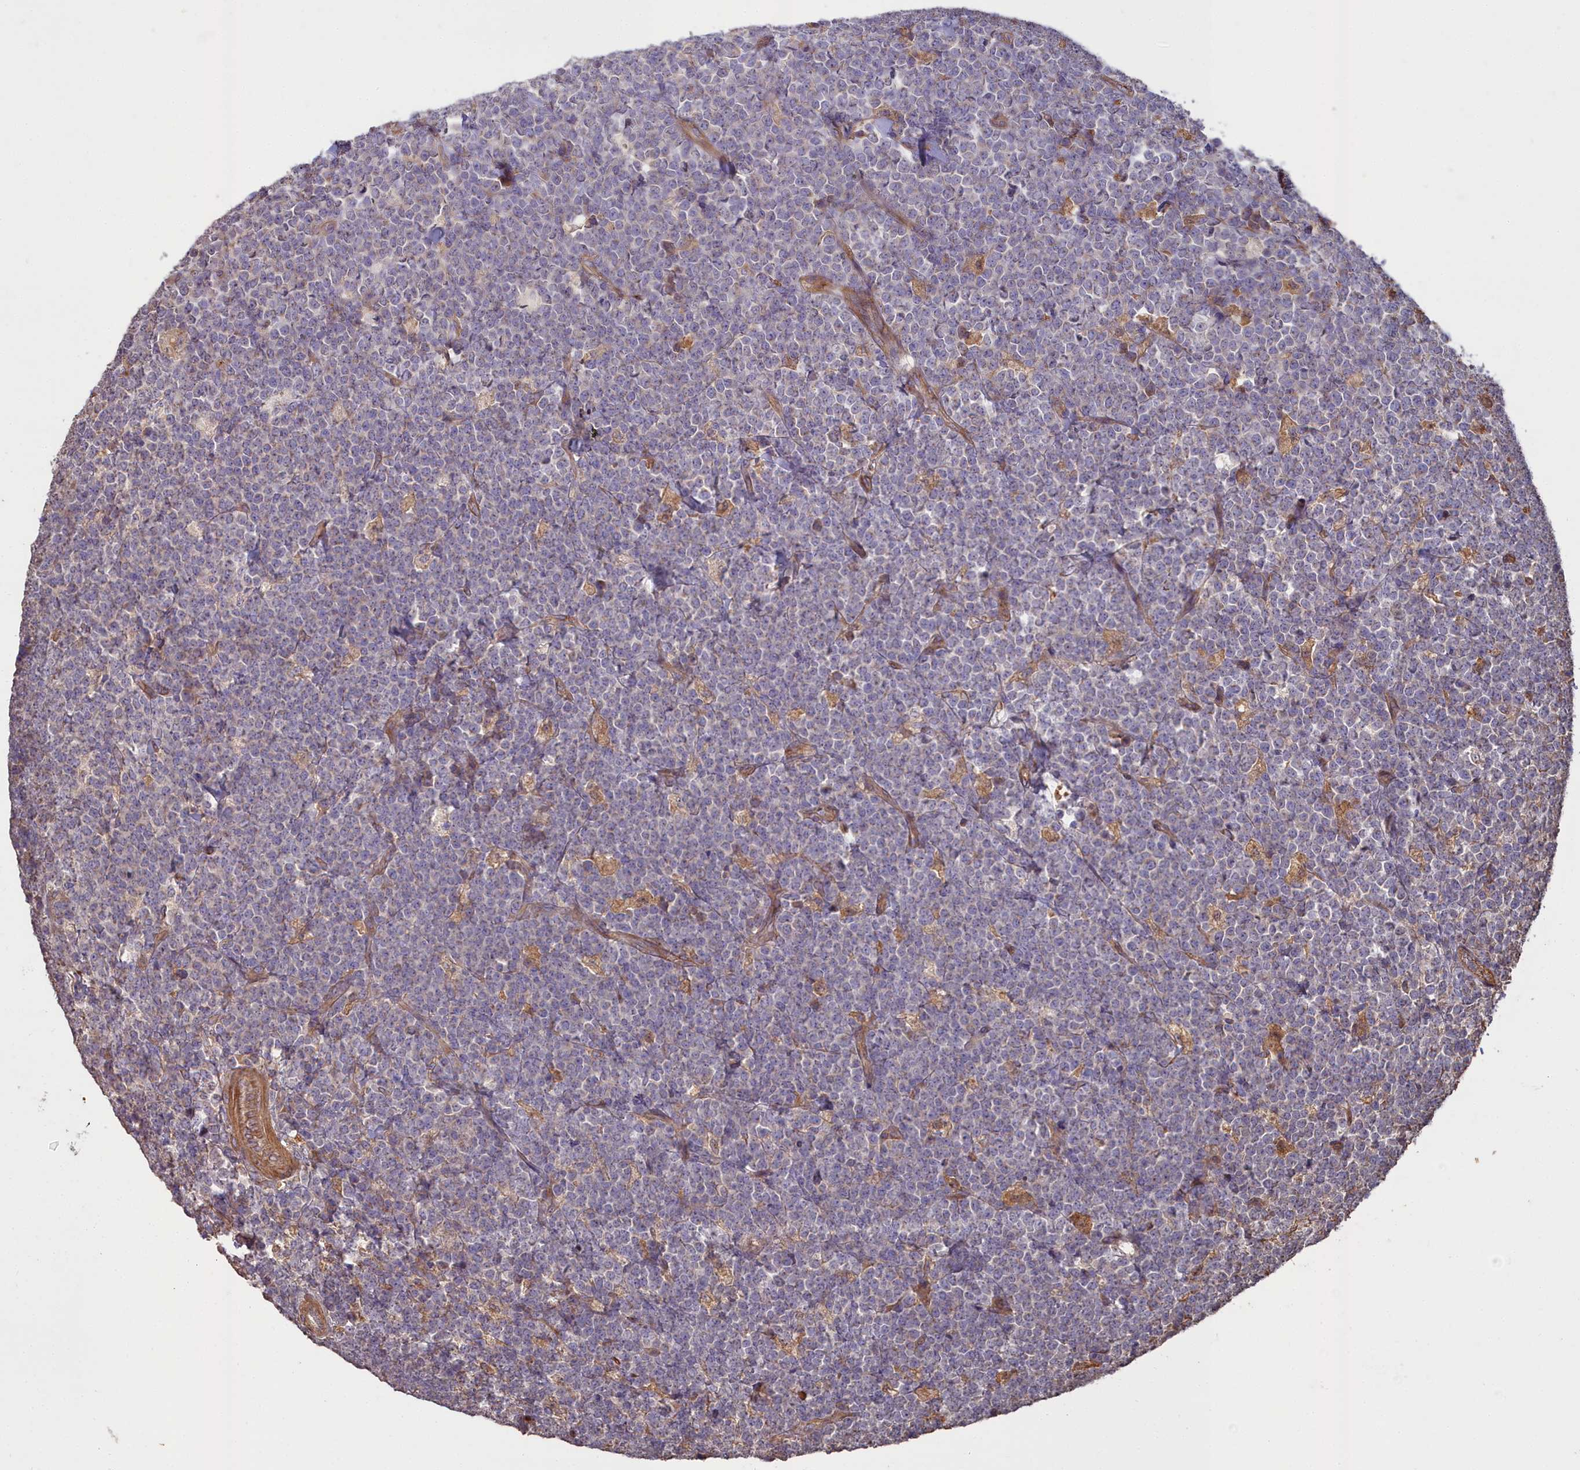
{"staining": {"intensity": "negative", "quantity": "none", "location": "none"}, "tissue": "lymphoma", "cell_type": "Tumor cells", "image_type": "cancer", "snomed": [{"axis": "morphology", "description": "Malignant lymphoma, non-Hodgkin's type, High grade"}, {"axis": "topography", "description": "Small intestine"}], "caption": "High magnification brightfield microscopy of lymphoma stained with DAB (brown) and counterstained with hematoxylin (blue): tumor cells show no significant expression.", "gene": "ATP6V0A2", "patient": {"sex": "male", "age": 8}}